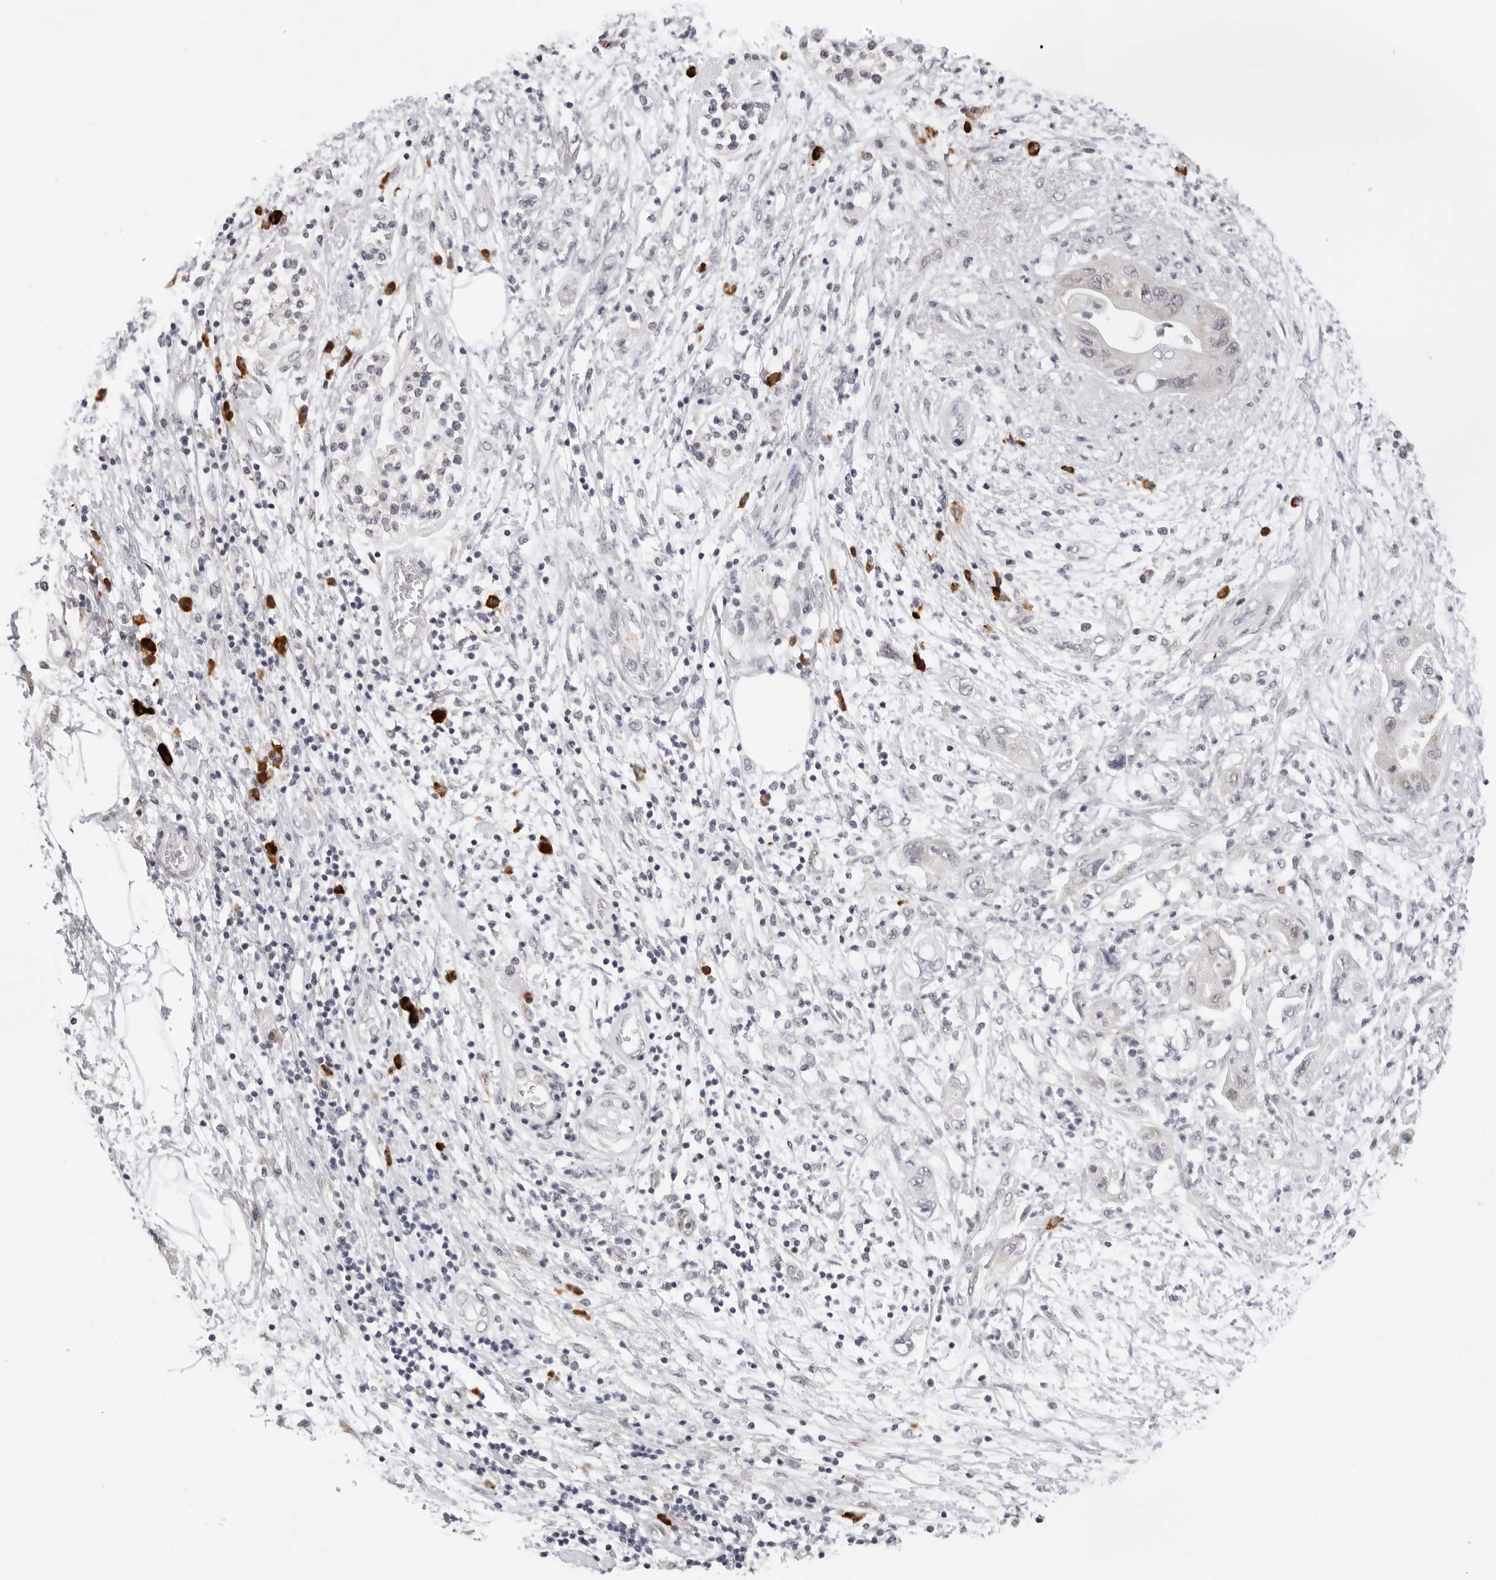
{"staining": {"intensity": "negative", "quantity": "none", "location": "none"}, "tissue": "pancreatic cancer", "cell_type": "Tumor cells", "image_type": "cancer", "snomed": [{"axis": "morphology", "description": "Adenocarcinoma, NOS"}, {"axis": "topography", "description": "Pancreas"}], "caption": "Photomicrograph shows no protein staining in tumor cells of adenocarcinoma (pancreatic) tissue.", "gene": "IL17RA", "patient": {"sex": "female", "age": 73}}